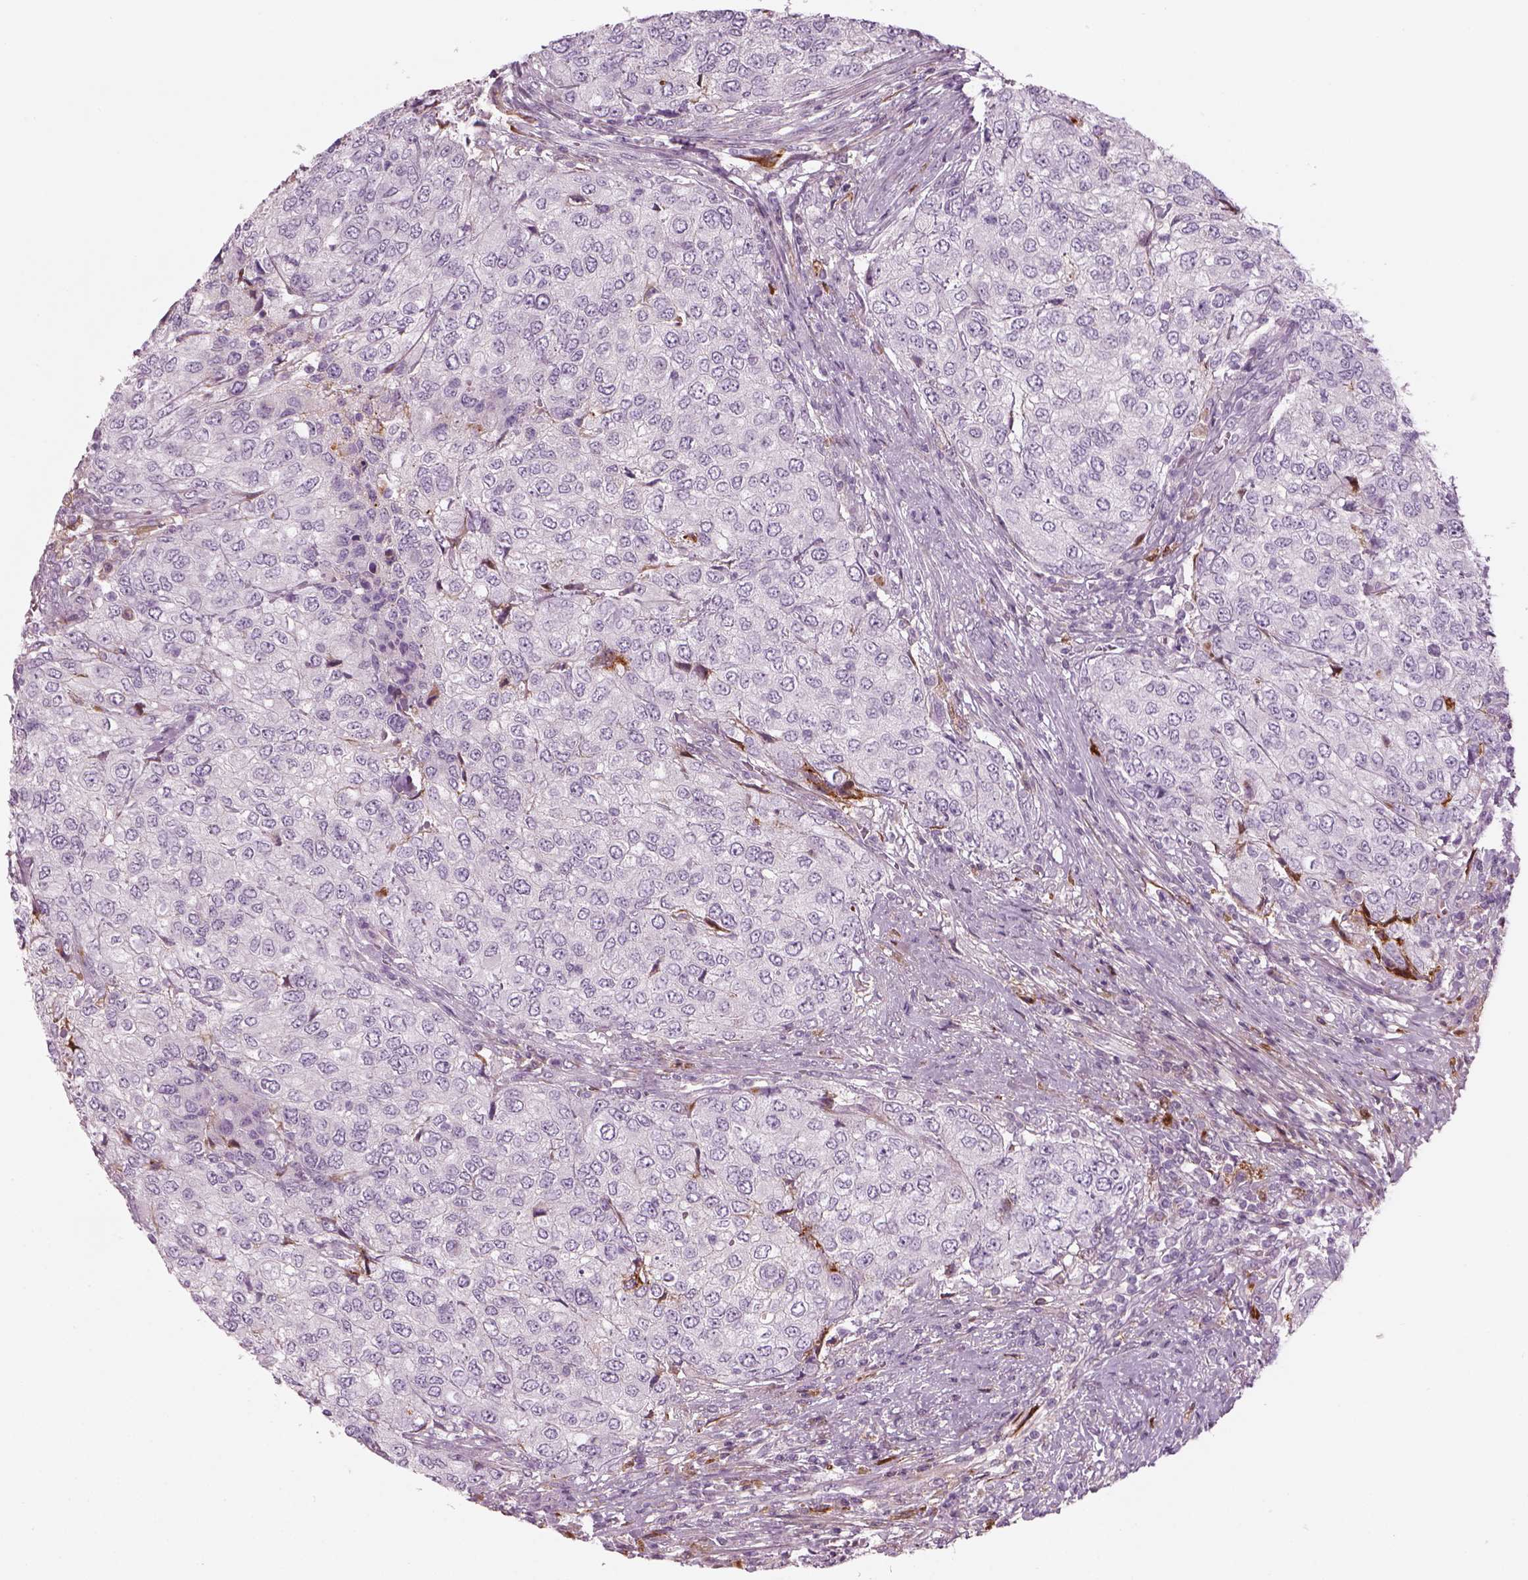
{"staining": {"intensity": "negative", "quantity": "none", "location": "none"}, "tissue": "urothelial cancer", "cell_type": "Tumor cells", "image_type": "cancer", "snomed": [{"axis": "morphology", "description": "Urothelial carcinoma, High grade"}, {"axis": "topography", "description": "Urinary bladder"}], "caption": "Tumor cells show no significant protein staining in urothelial cancer.", "gene": "PABPC1L2B", "patient": {"sex": "female", "age": 78}}